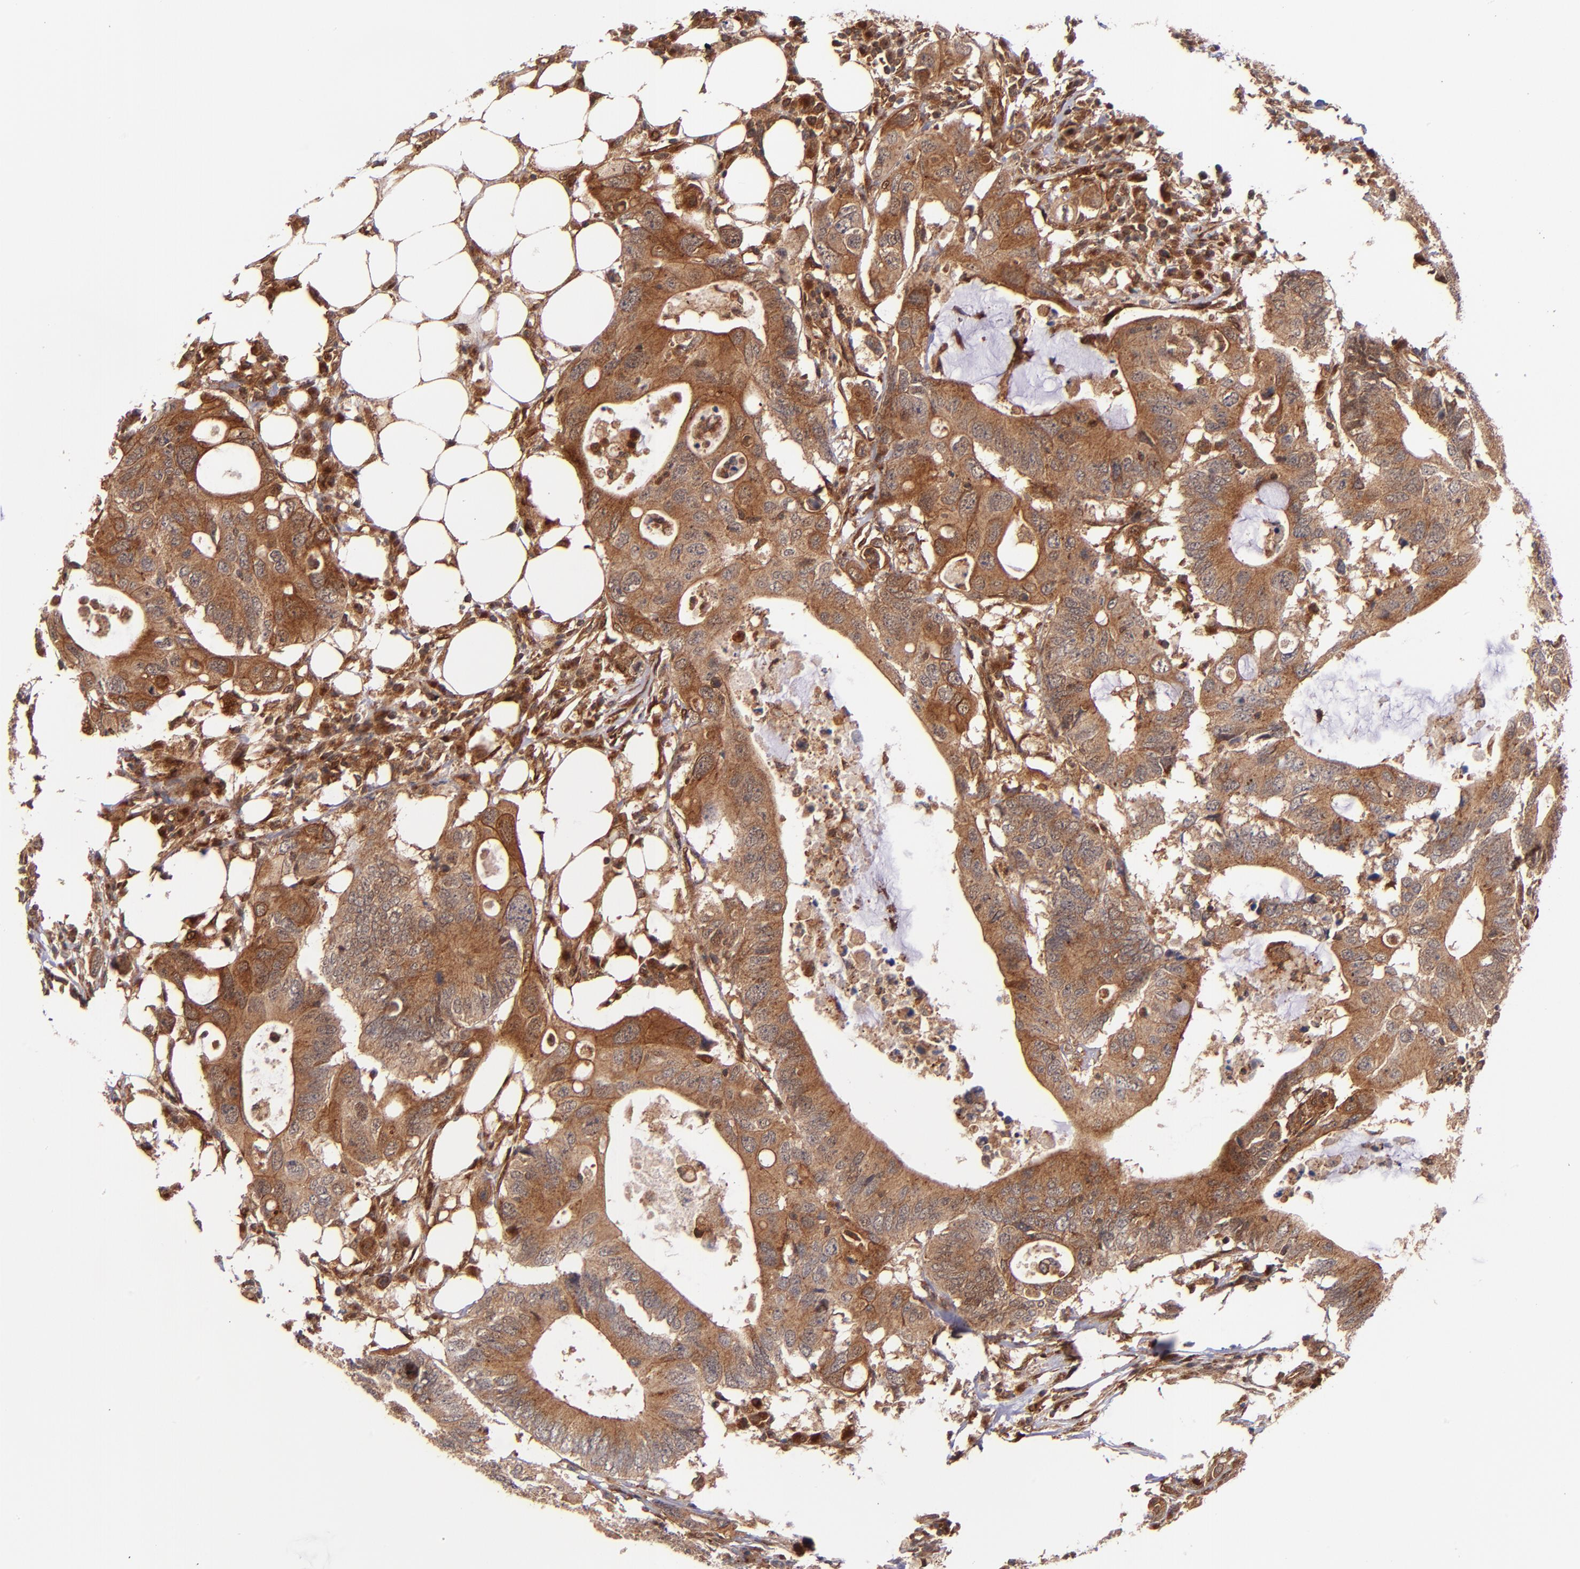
{"staining": {"intensity": "strong", "quantity": ">75%", "location": "cytoplasmic/membranous"}, "tissue": "colorectal cancer", "cell_type": "Tumor cells", "image_type": "cancer", "snomed": [{"axis": "morphology", "description": "Adenocarcinoma, NOS"}, {"axis": "topography", "description": "Colon"}], "caption": "A micrograph showing strong cytoplasmic/membranous positivity in approximately >75% of tumor cells in colorectal cancer (adenocarcinoma), as visualized by brown immunohistochemical staining.", "gene": "STX8", "patient": {"sex": "male", "age": 71}}